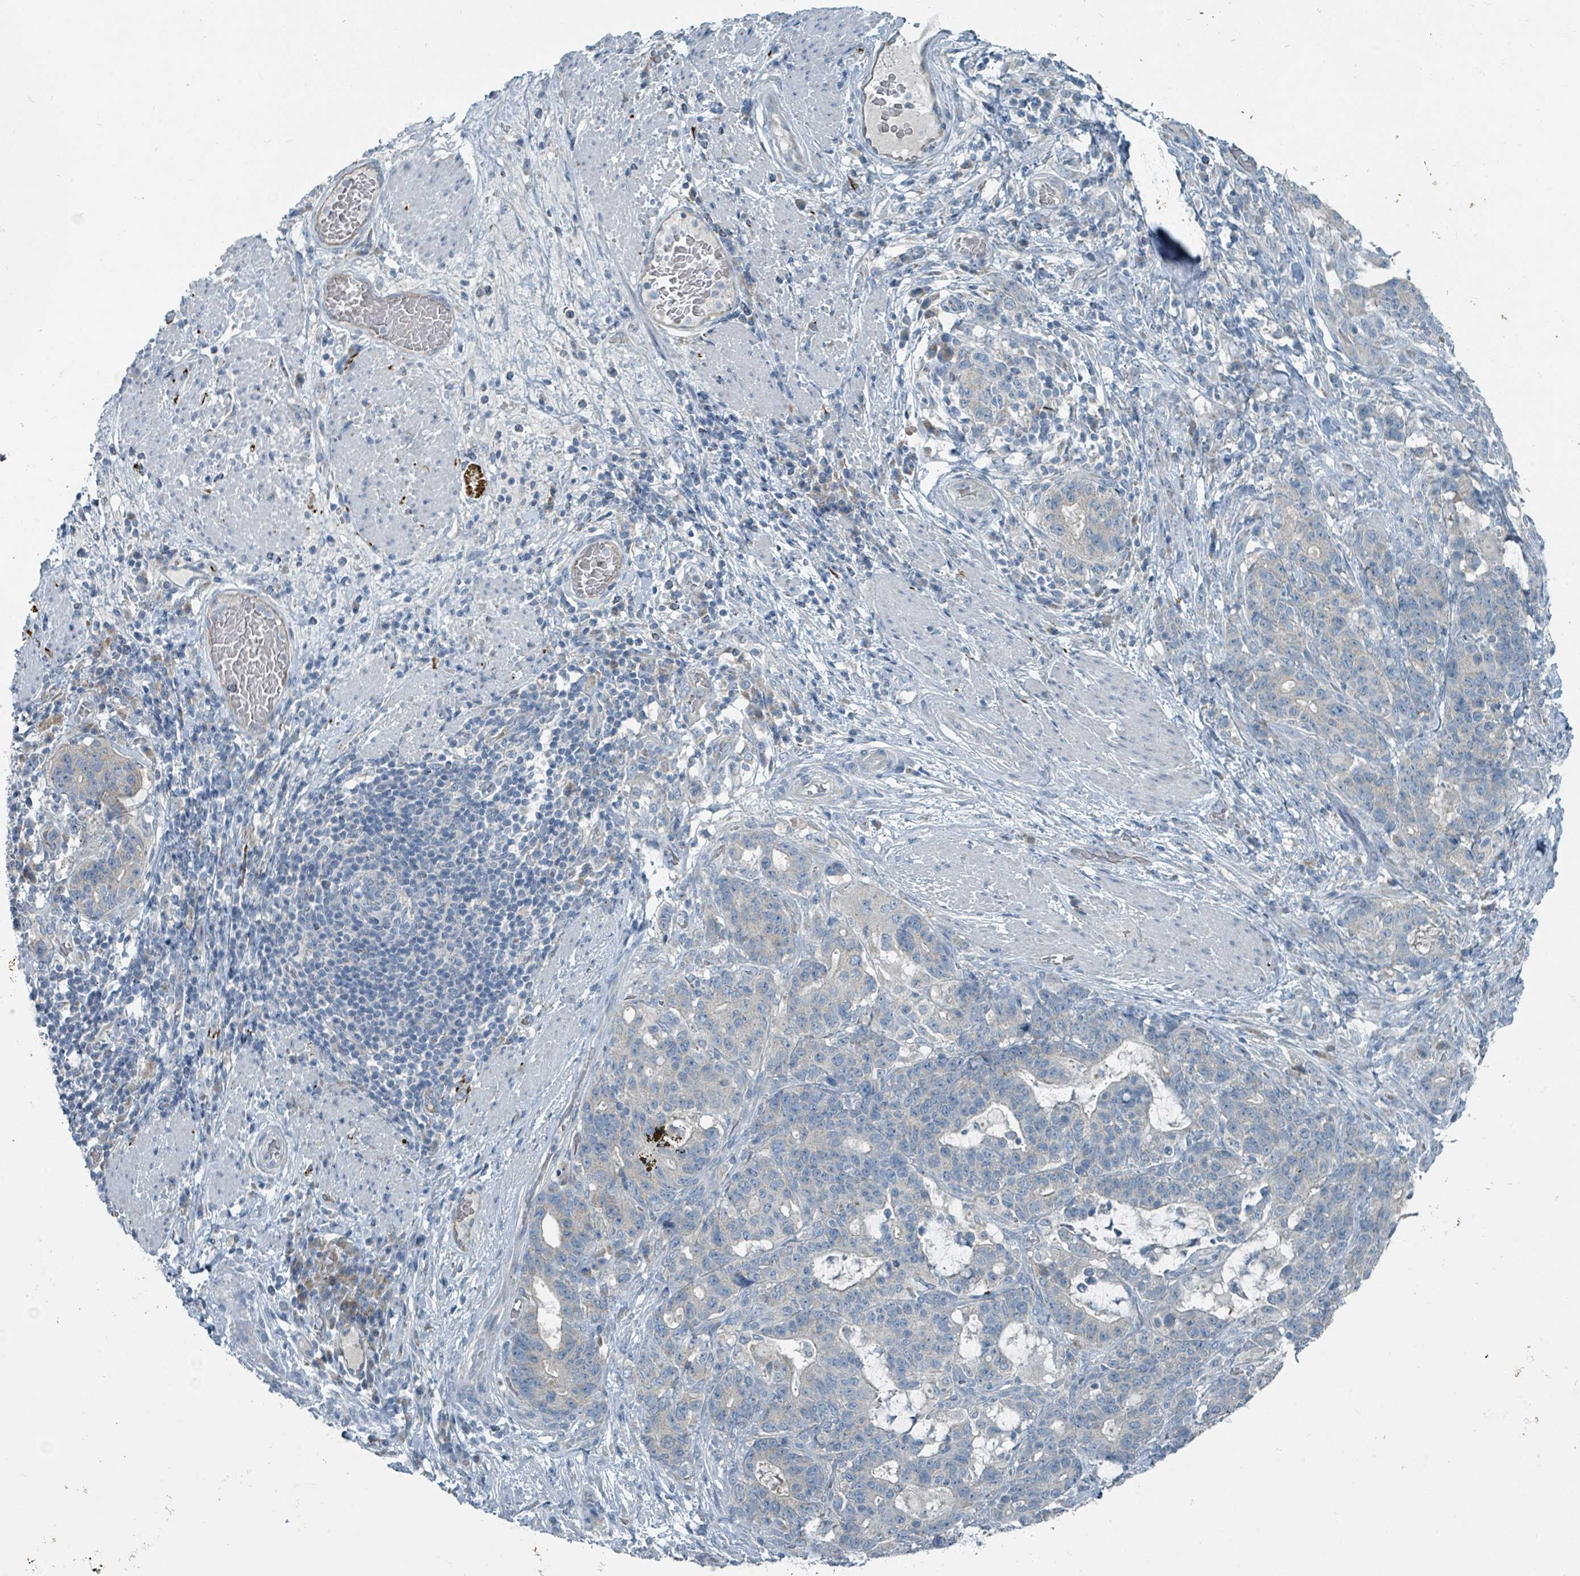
{"staining": {"intensity": "negative", "quantity": "none", "location": "none"}, "tissue": "stomach cancer", "cell_type": "Tumor cells", "image_type": "cancer", "snomed": [{"axis": "morphology", "description": "Normal tissue, NOS"}, {"axis": "morphology", "description": "Adenocarcinoma, NOS"}, {"axis": "topography", "description": "Stomach"}], "caption": "IHC of adenocarcinoma (stomach) exhibits no positivity in tumor cells. (IHC, brightfield microscopy, high magnification).", "gene": "RASA4", "patient": {"sex": "female", "age": 64}}